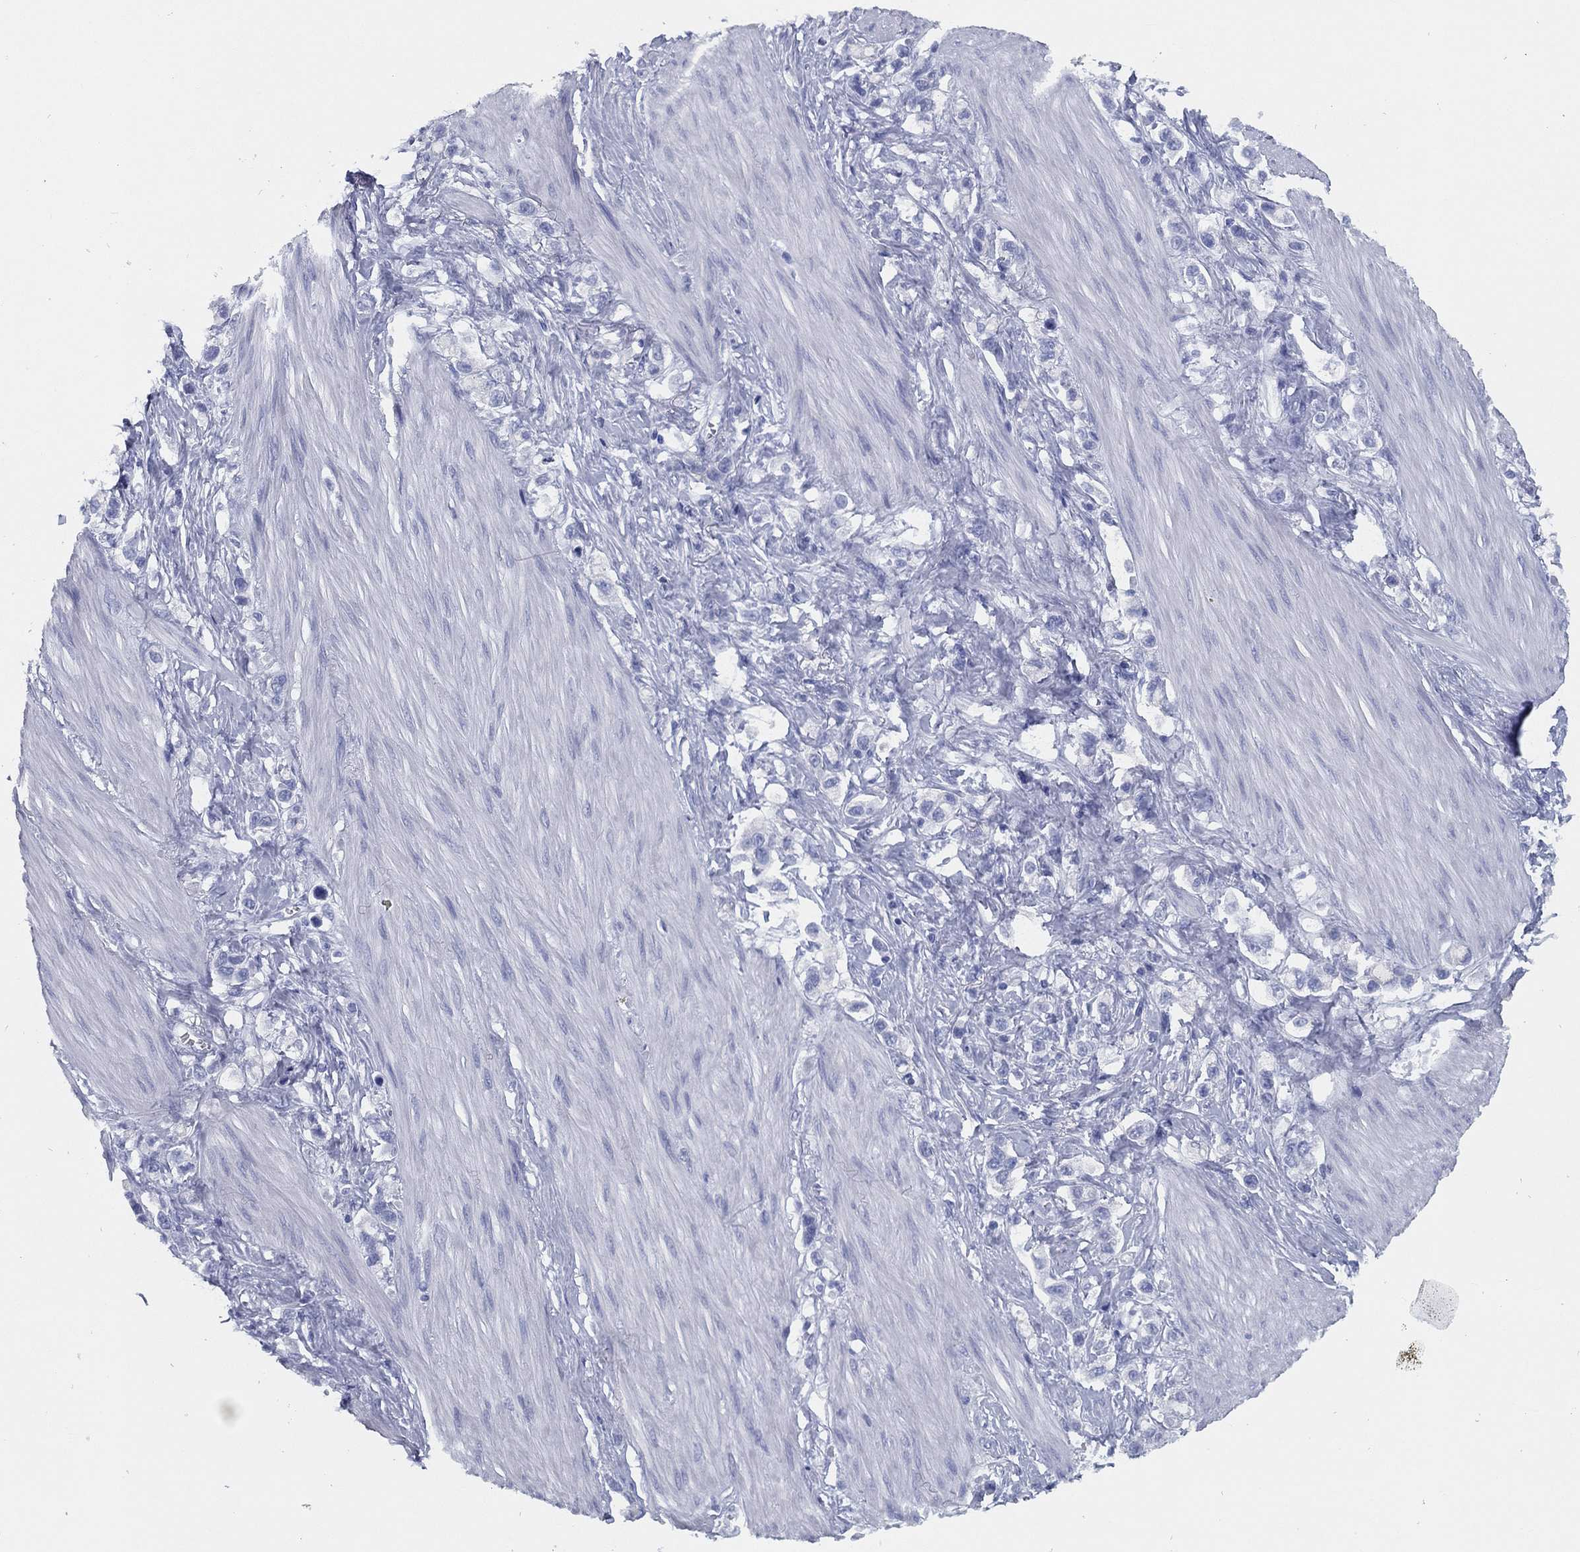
{"staining": {"intensity": "negative", "quantity": "none", "location": "none"}, "tissue": "stomach cancer", "cell_type": "Tumor cells", "image_type": "cancer", "snomed": [{"axis": "morphology", "description": "Normal tissue, NOS"}, {"axis": "morphology", "description": "Adenocarcinoma, NOS"}, {"axis": "morphology", "description": "Adenocarcinoma, High grade"}, {"axis": "topography", "description": "Stomach, upper"}, {"axis": "topography", "description": "Stomach"}], "caption": "Protein analysis of stomach cancer (adenocarcinoma) demonstrates no significant staining in tumor cells.", "gene": "TMEM252", "patient": {"sex": "female", "age": 65}}